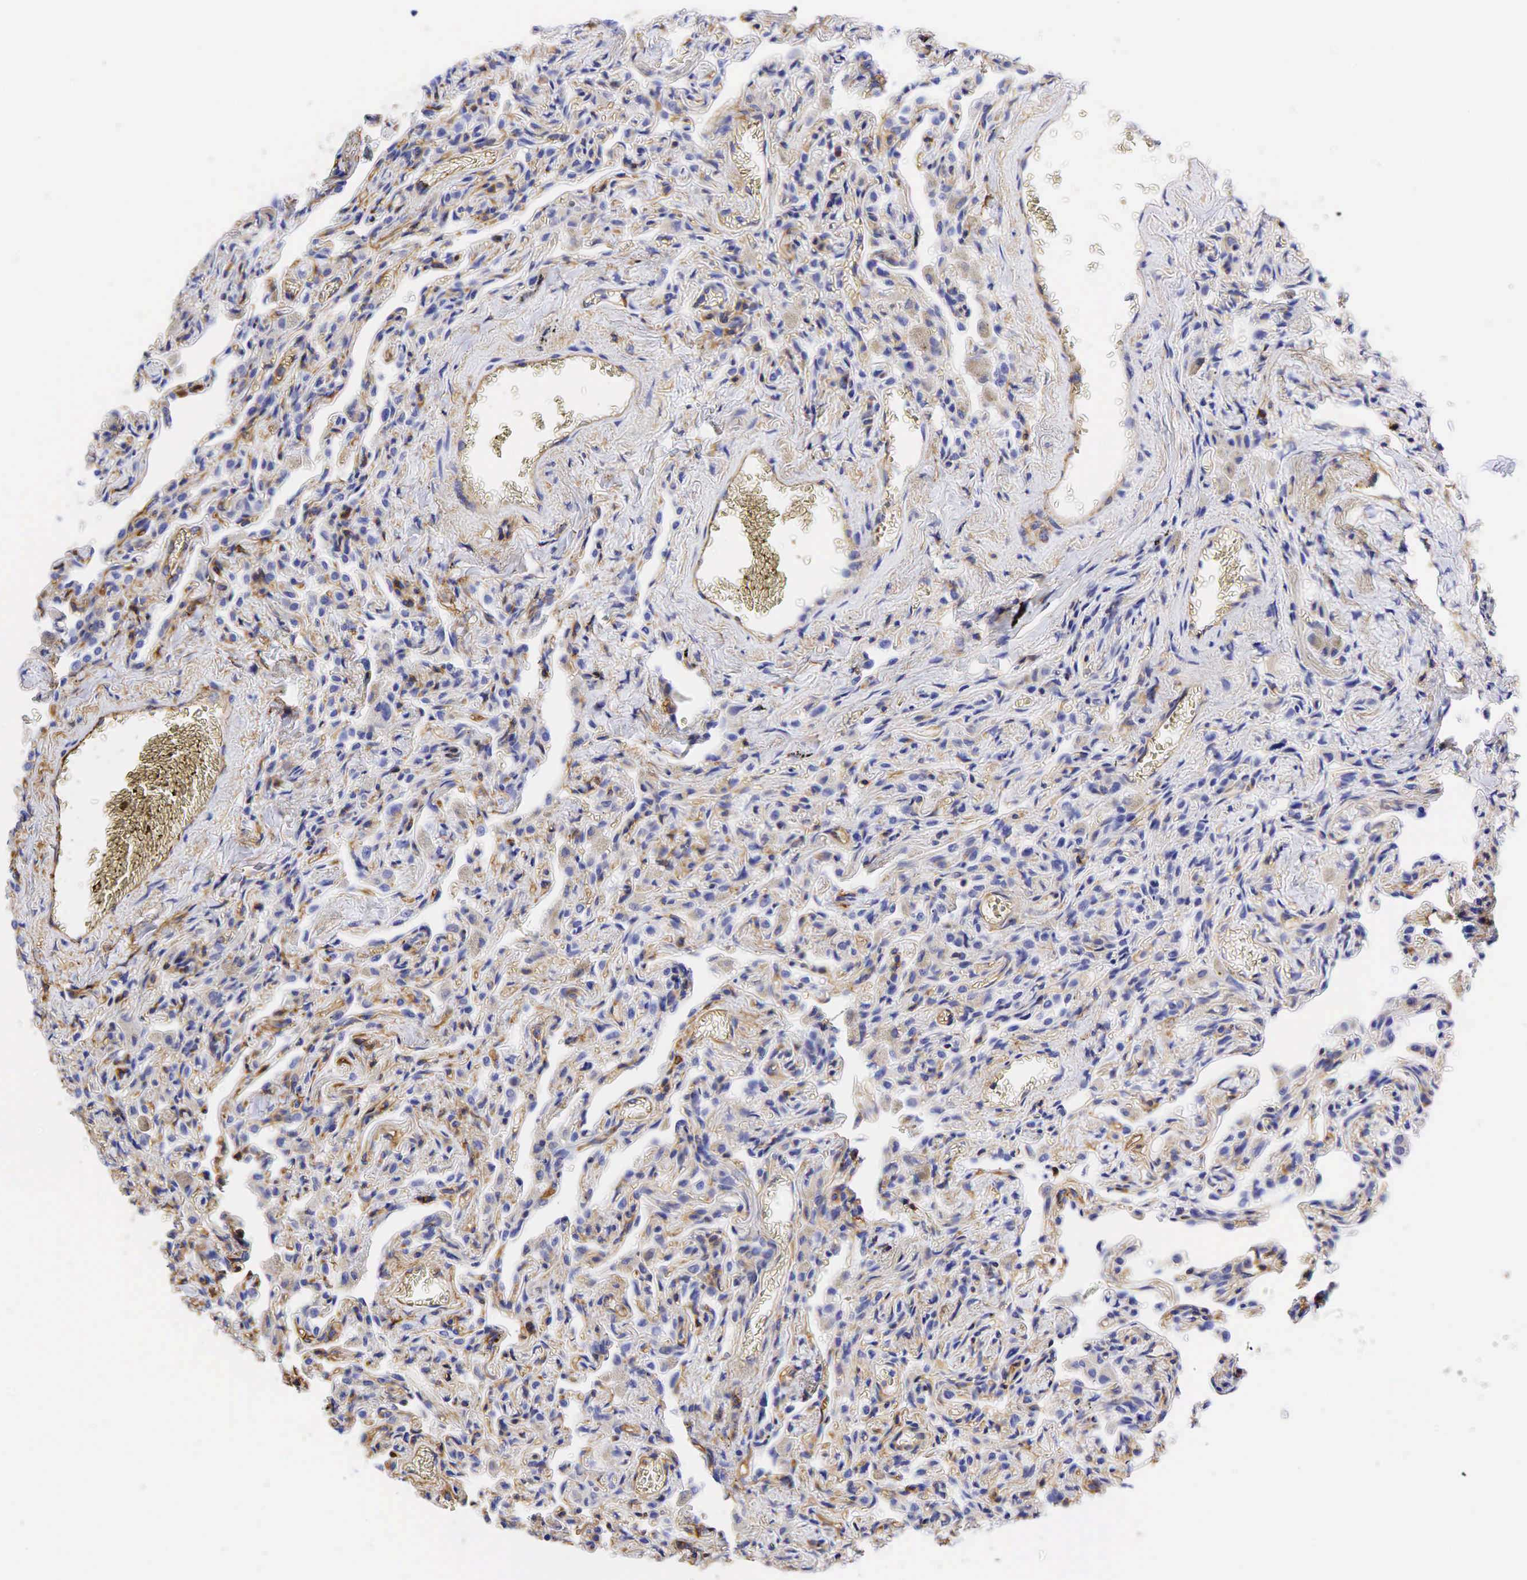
{"staining": {"intensity": "weak", "quantity": "<25%", "location": "cytoplasmic/membranous"}, "tissue": "lung", "cell_type": "Alveolar cells", "image_type": "normal", "snomed": [{"axis": "morphology", "description": "Normal tissue, NOS"}, {"axis": "topography", "description": "Lung"}], "caption": "This is an immunohistochemistry photomicrograph of normal human lung. There is no staining in alveolar cells.", "gene": "CD99", "patient": {"sex": "male", "age": 73}}